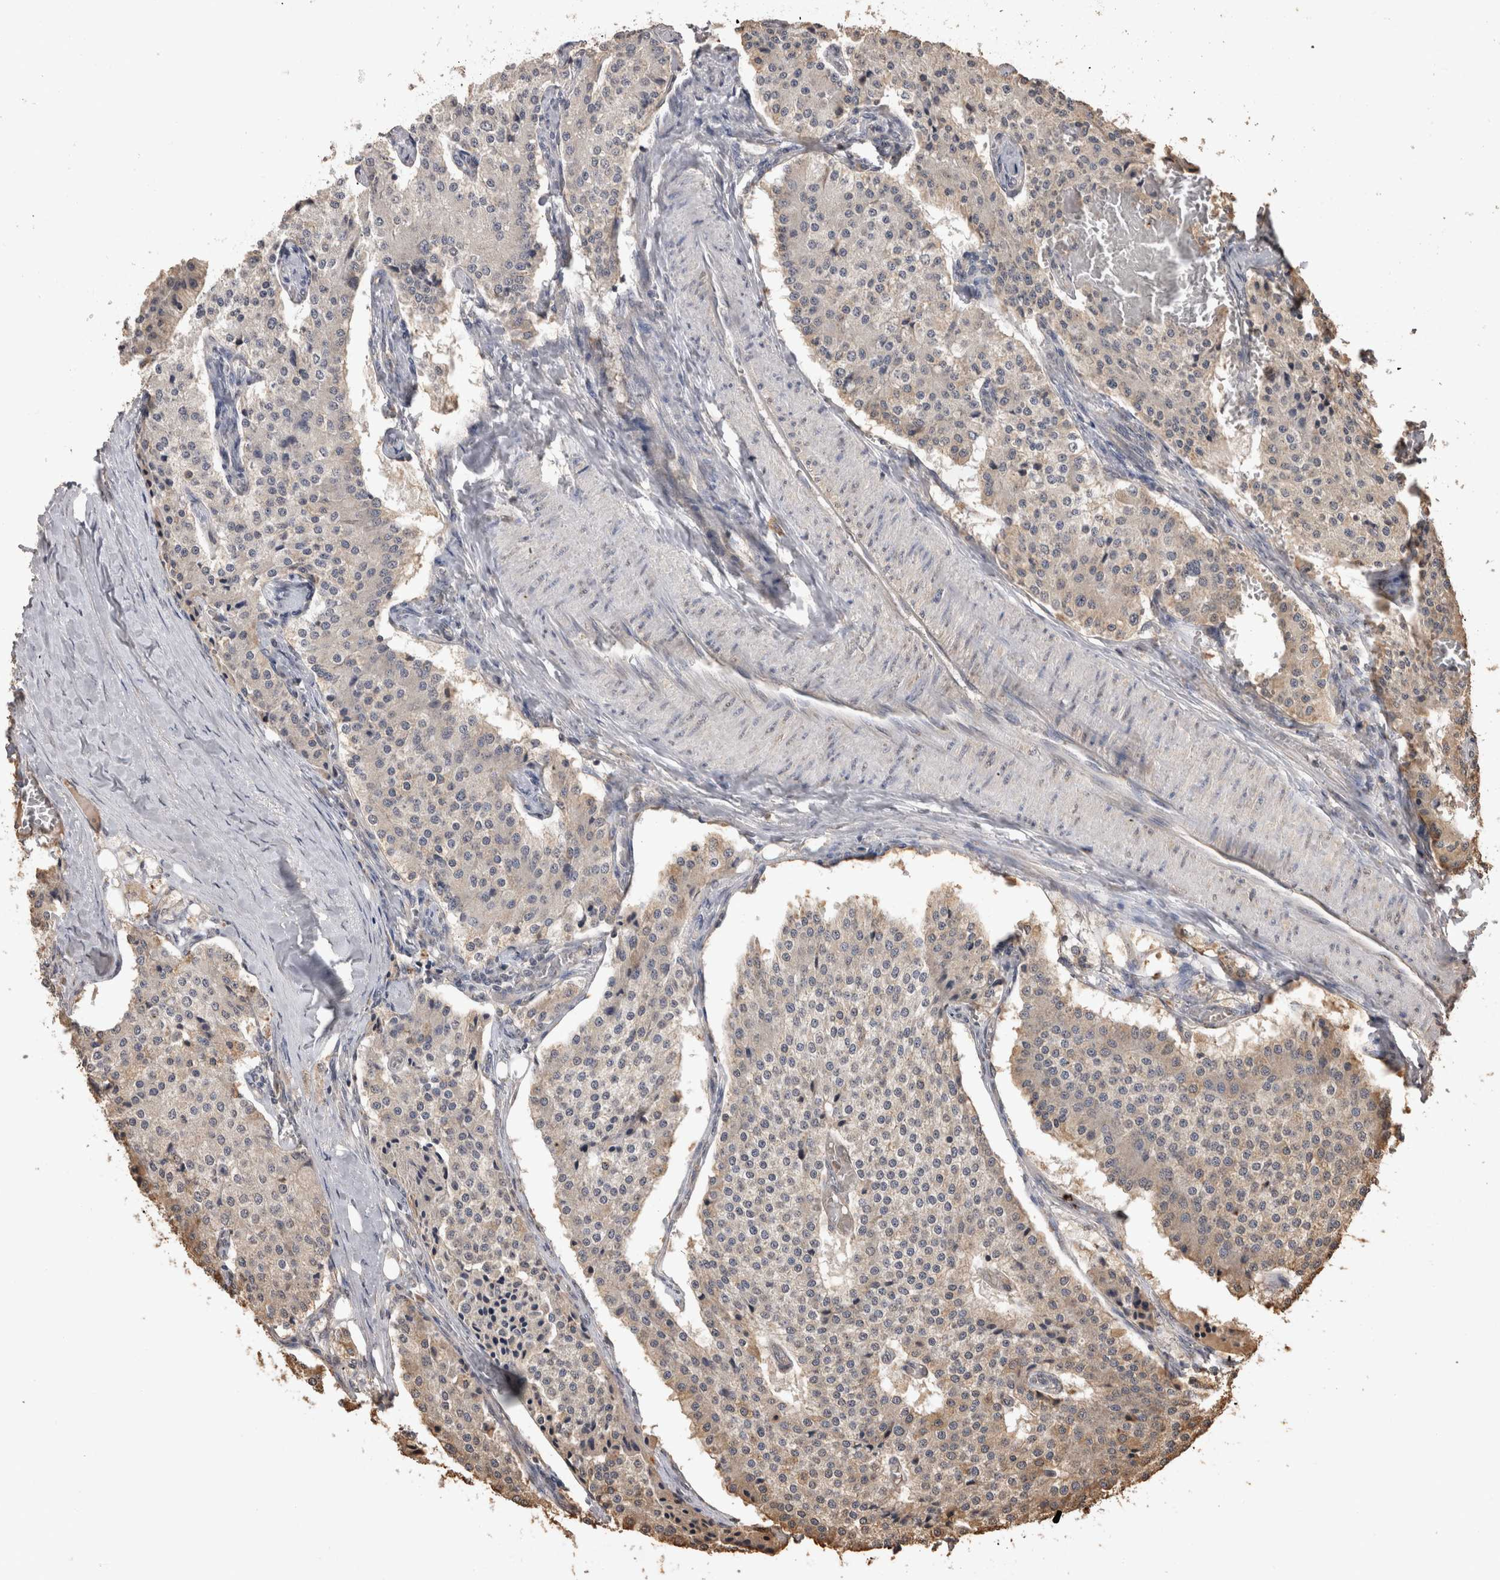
{"staining": {"intensity": "moderate", "quantity": "<25%", "location": "cytoplasmic/membranous"}, "tissue": "carcinoid", "cell_type": "Tumor cells", "image_type": "cancer", "snomed": [{"axis": "morphology", "description": "Carcinoid, malignant, NOS"}, {"axis": "topography", "description": "Colon"}], "caption": "Carcinoid (malignant) tissue displays moderate cytoplasmic/membranous staining in approximately <25% of tumor cells", "gene": "SOCS5", "patient": {"sex": "female", "age": 52}}